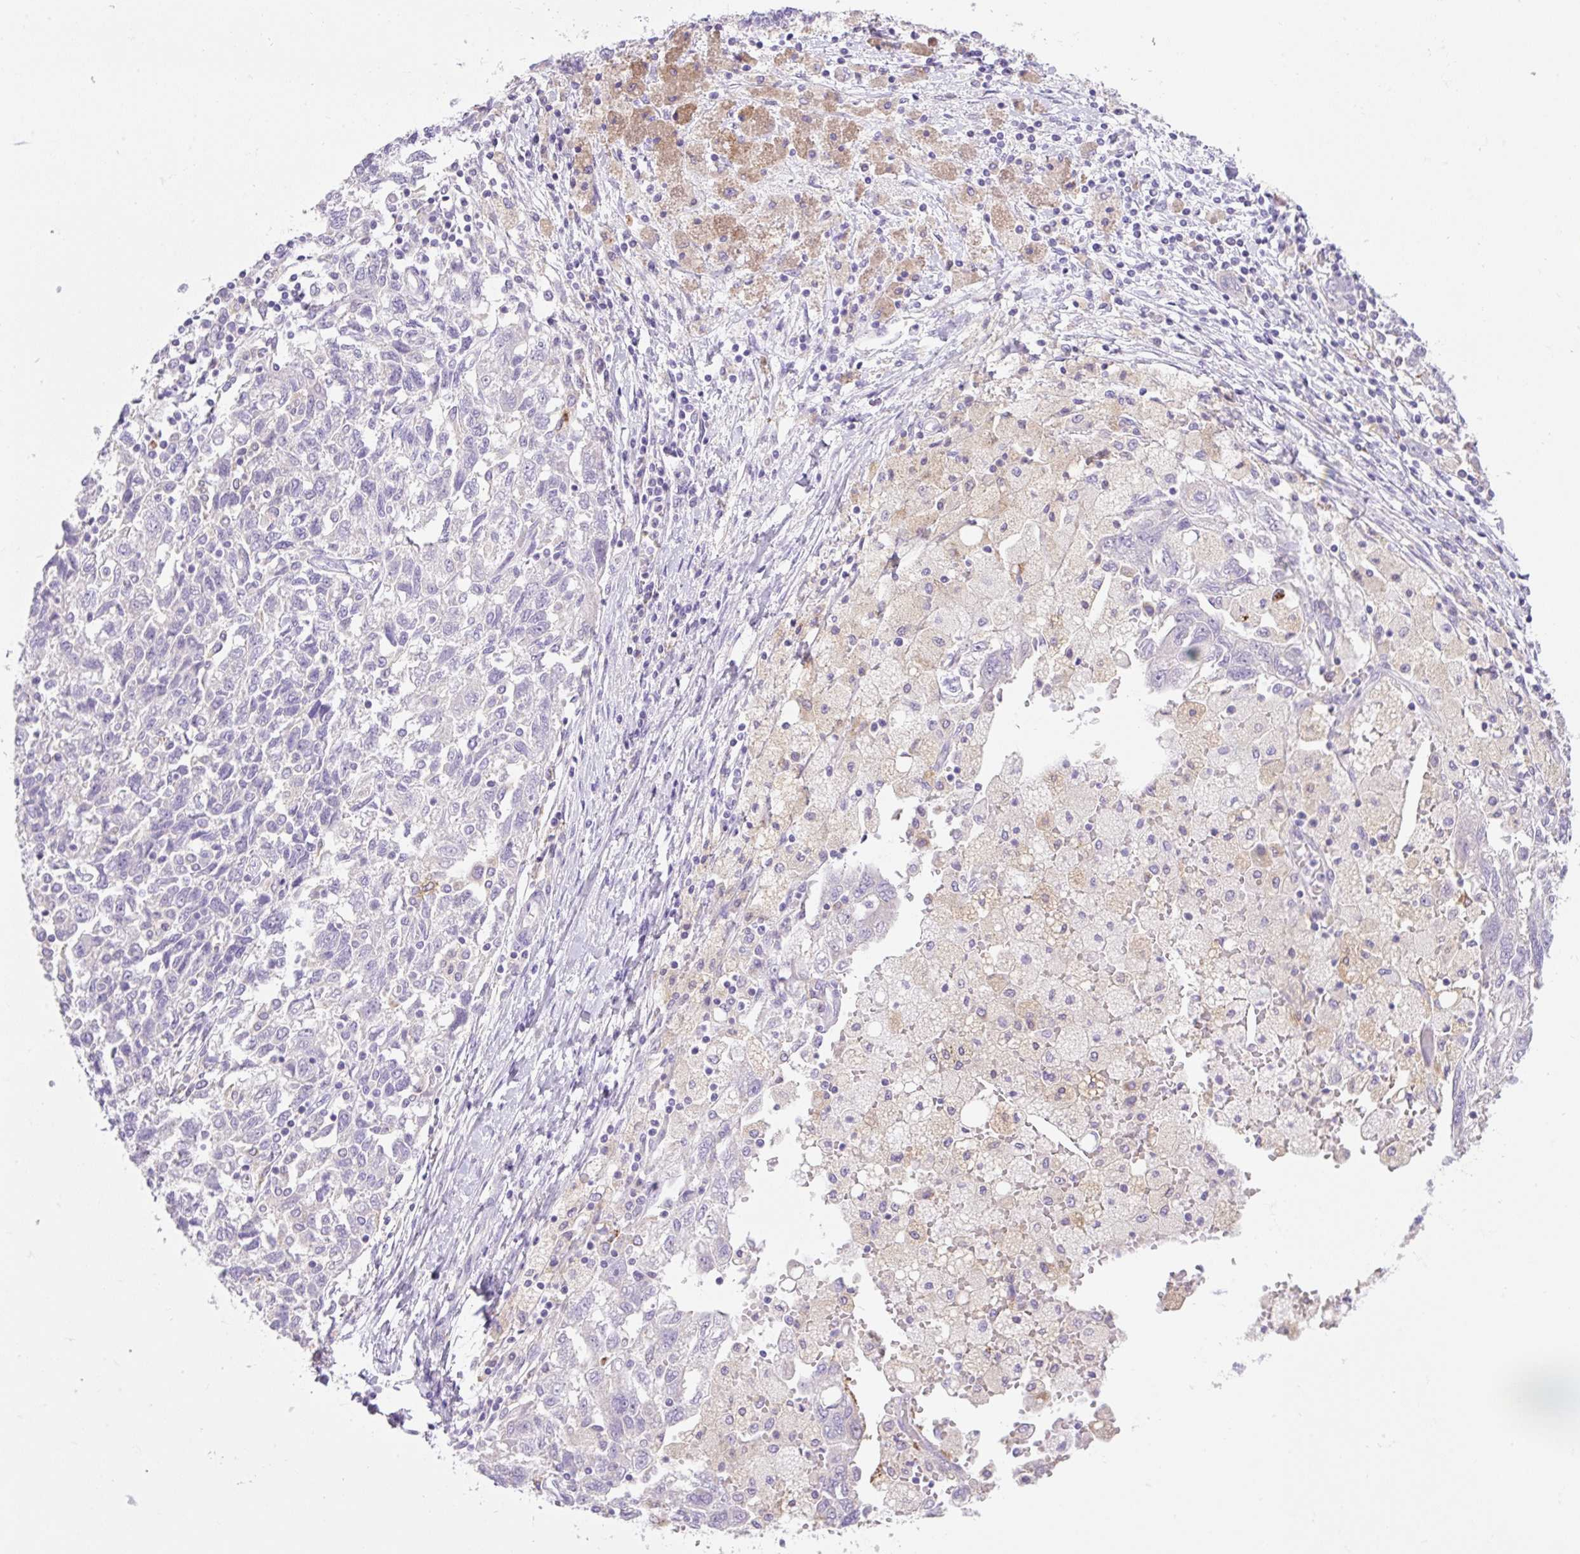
{"staining": {"intensity": "negative", "quantity": "none", "location": "none"}, "tissue": "ovarian cancer", "cell_type": "Tumor cells", "image_type": "cancer", "snomed": [{"axis": "morphology", "description": "Carcinoma, NOS"}, {"axis": "morphology", "description": "Cystadenocarcinoma, serous, NOS"}, {"axis": "topography", "description": "Ovary"}], "caption": "An immunohistochemistry (IHC) histopathology image of ovarian cancer (serous cystadenocarcinoma) is shown. There is no staining in tumor cells of ovarian cancer (serous cystadenocarcinoma). (Stains: DAB (3,3'-diaminobenzidine) immunohistochemistry with hematoxylin counter stain, Microscopy: brightfield microscopy at high magnification).", "gene": "TDRD15", "patient": {"sex": "female", "age": 69}}